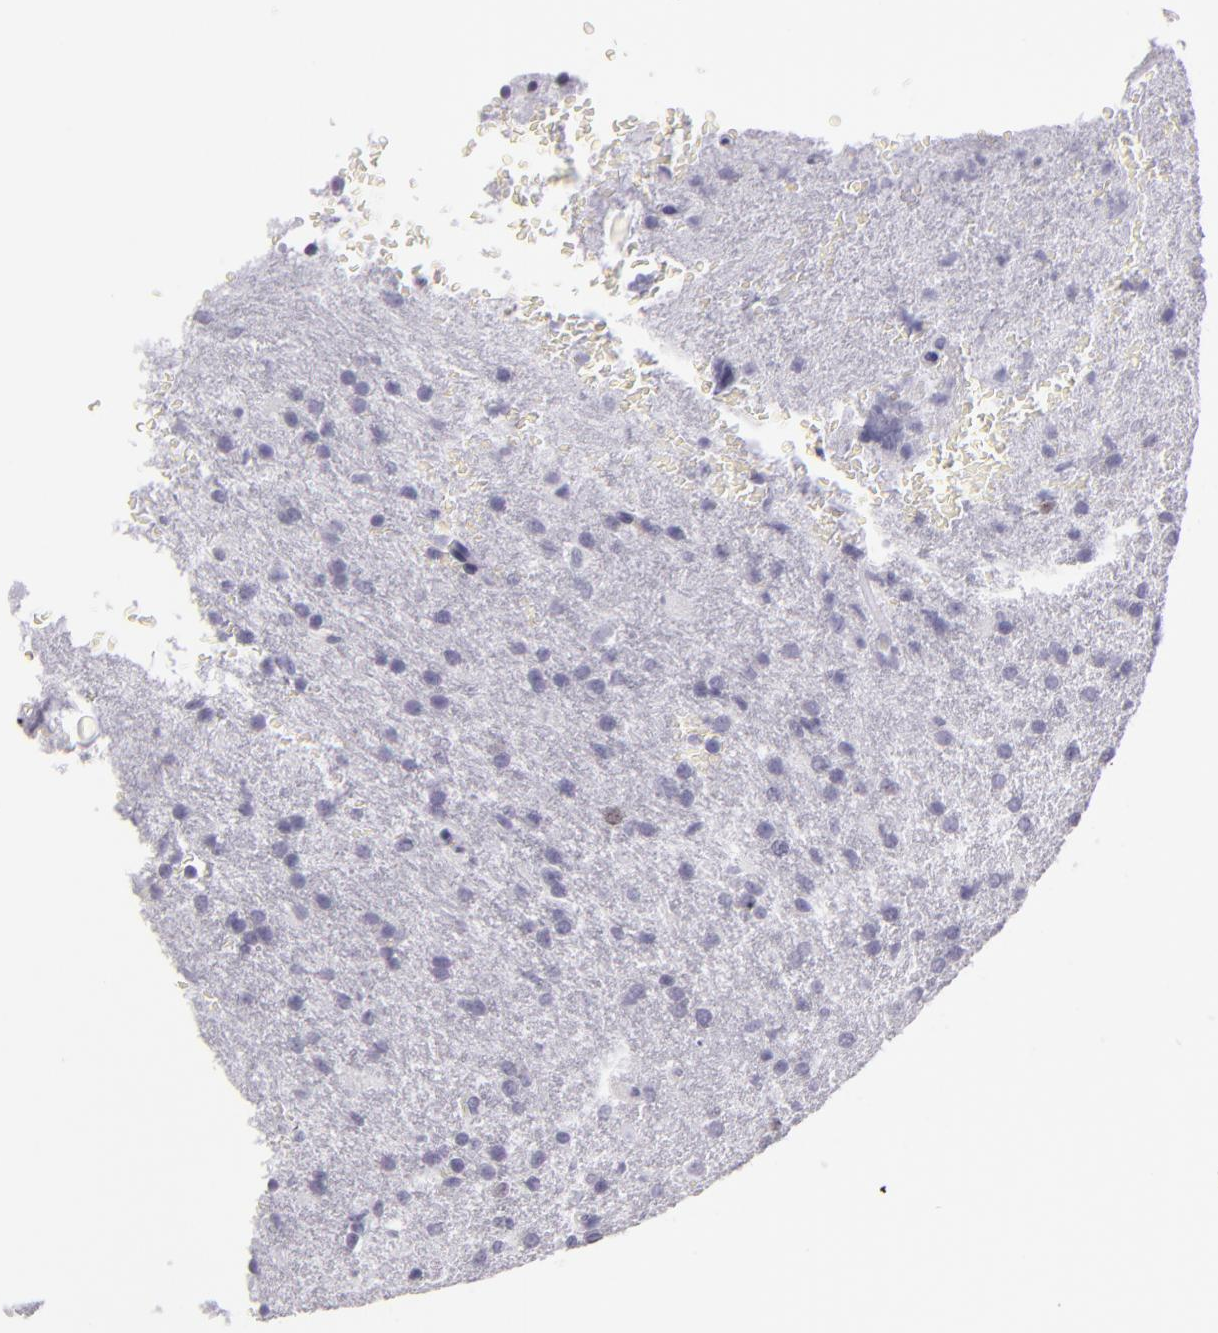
{"staining": {"intensity": "negative", "quantity": "none", "location": "none"}, "tissue": "glioma", "cell_type": "Tumor cells", "image_type": "cancer", "snomed": [{"axis": "morphology", "description": "Glioma, malignant, High grade"}, {"axis": "topography", "description": "Brain"}], "caption": "High-grade glioma (malignant) was stained to show a protein in brown. There is no significant staining in tumor cells. The staining is performed using DAB brown chromogen with nuclei counter-stained in using hematoxylin.", "gene": "MCM3", "patient": {"sex": "male", "age": 68}}